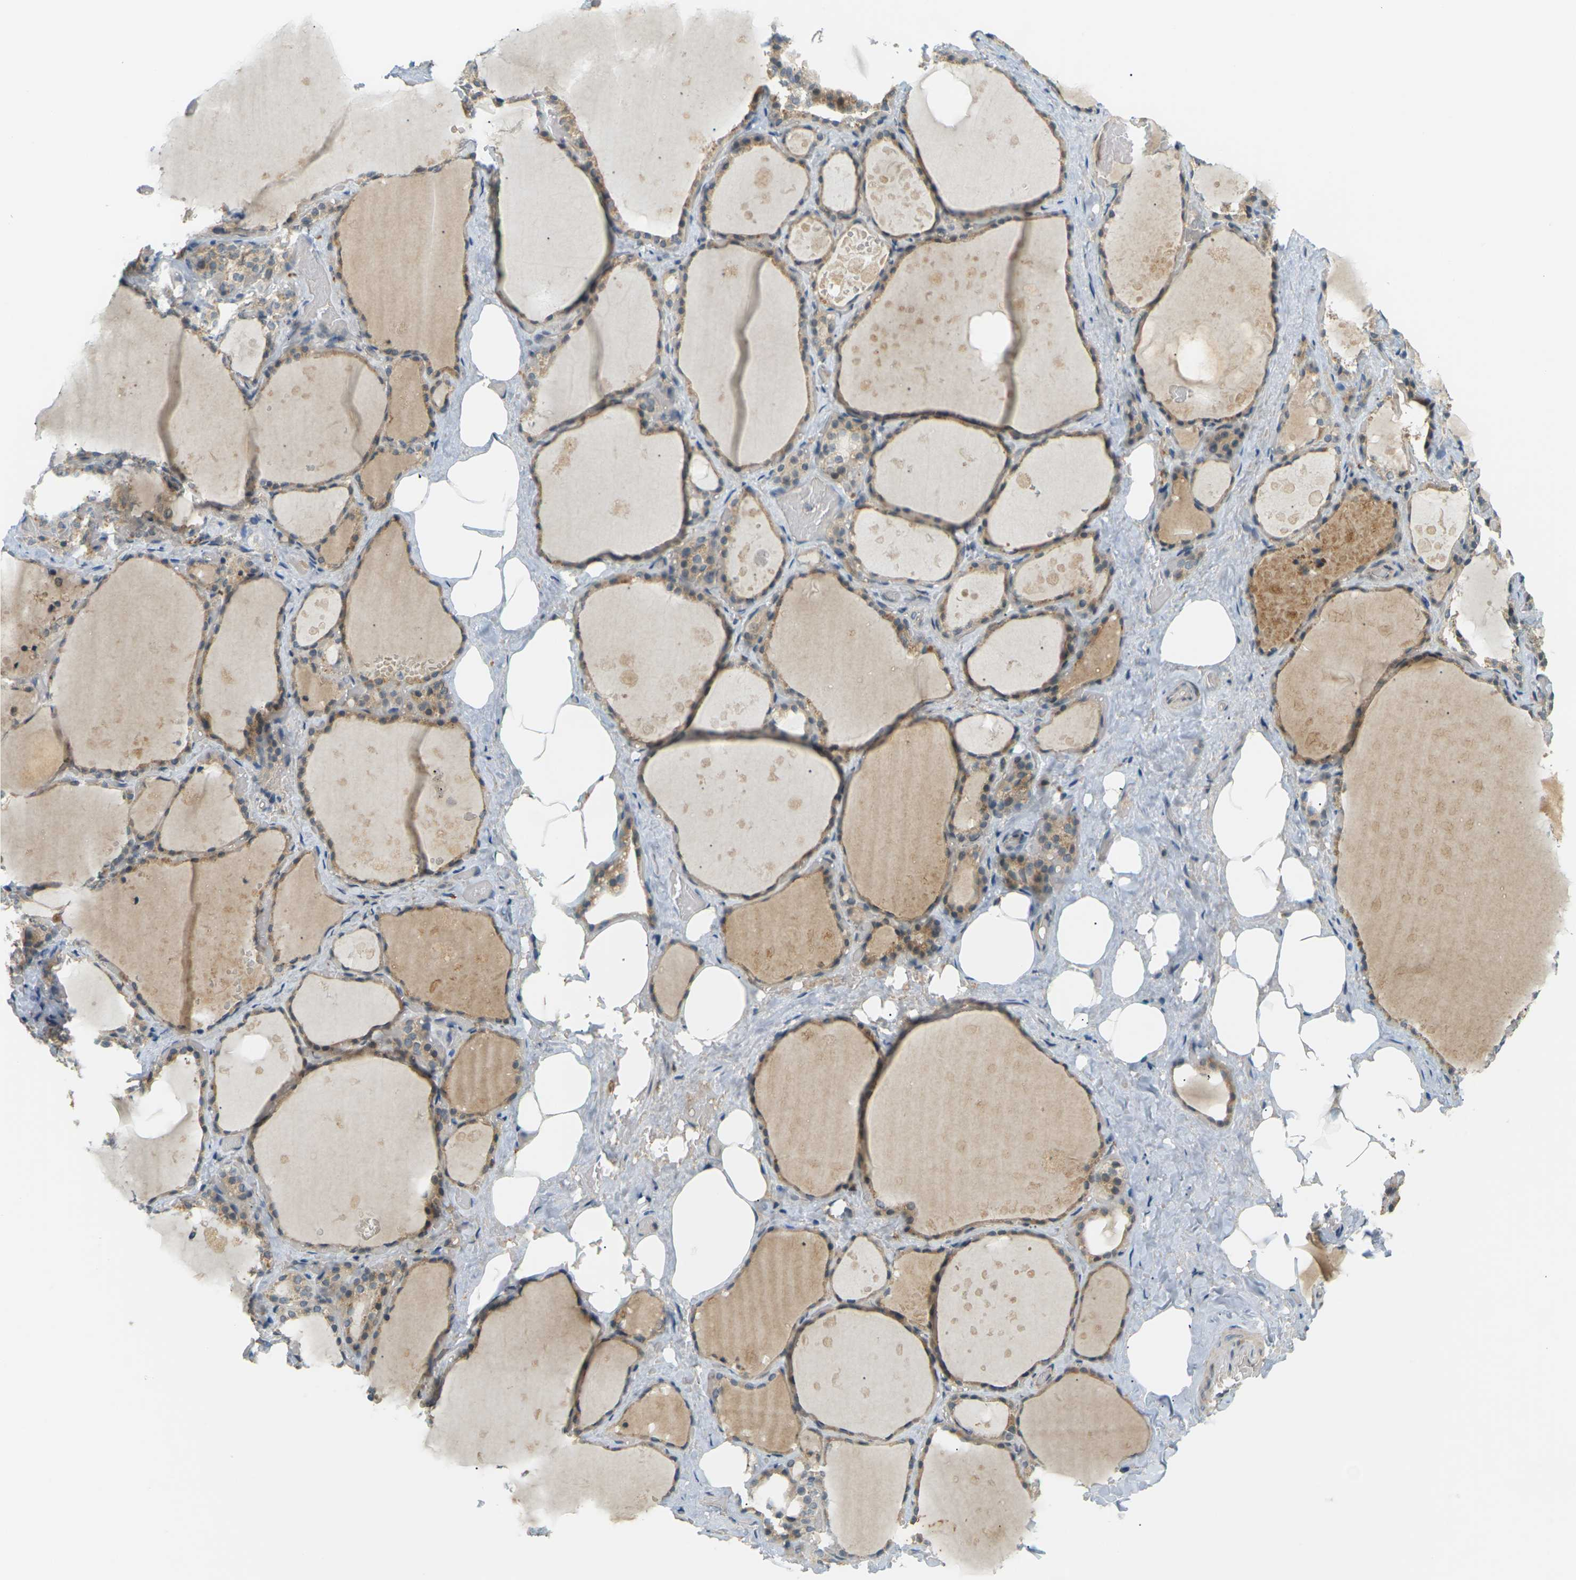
{"staining": {"intensity": "moderate", "quantity": ">75%", "location": "cytoplasmic/membranous"}, "tissue": "thyroid gland", "cell_type": "Glandular cells", "image_type": "normal", "snomed": [{"axis": "morphology", "description": "Normal tissue, NOS"}, {"axis": "topography", "description": "Thyroid gland"}], "caption": "This histopathology image shows normal thyroid gland stained with immunohistochemistry to label a protein in brown. The cytoplasmic/membranous of glandular cells show moderate positivity for the protein. Nuclei are counter-stained blue.", "gene": "SOCS6", "patient": {"sex": "male", "age": 61}}